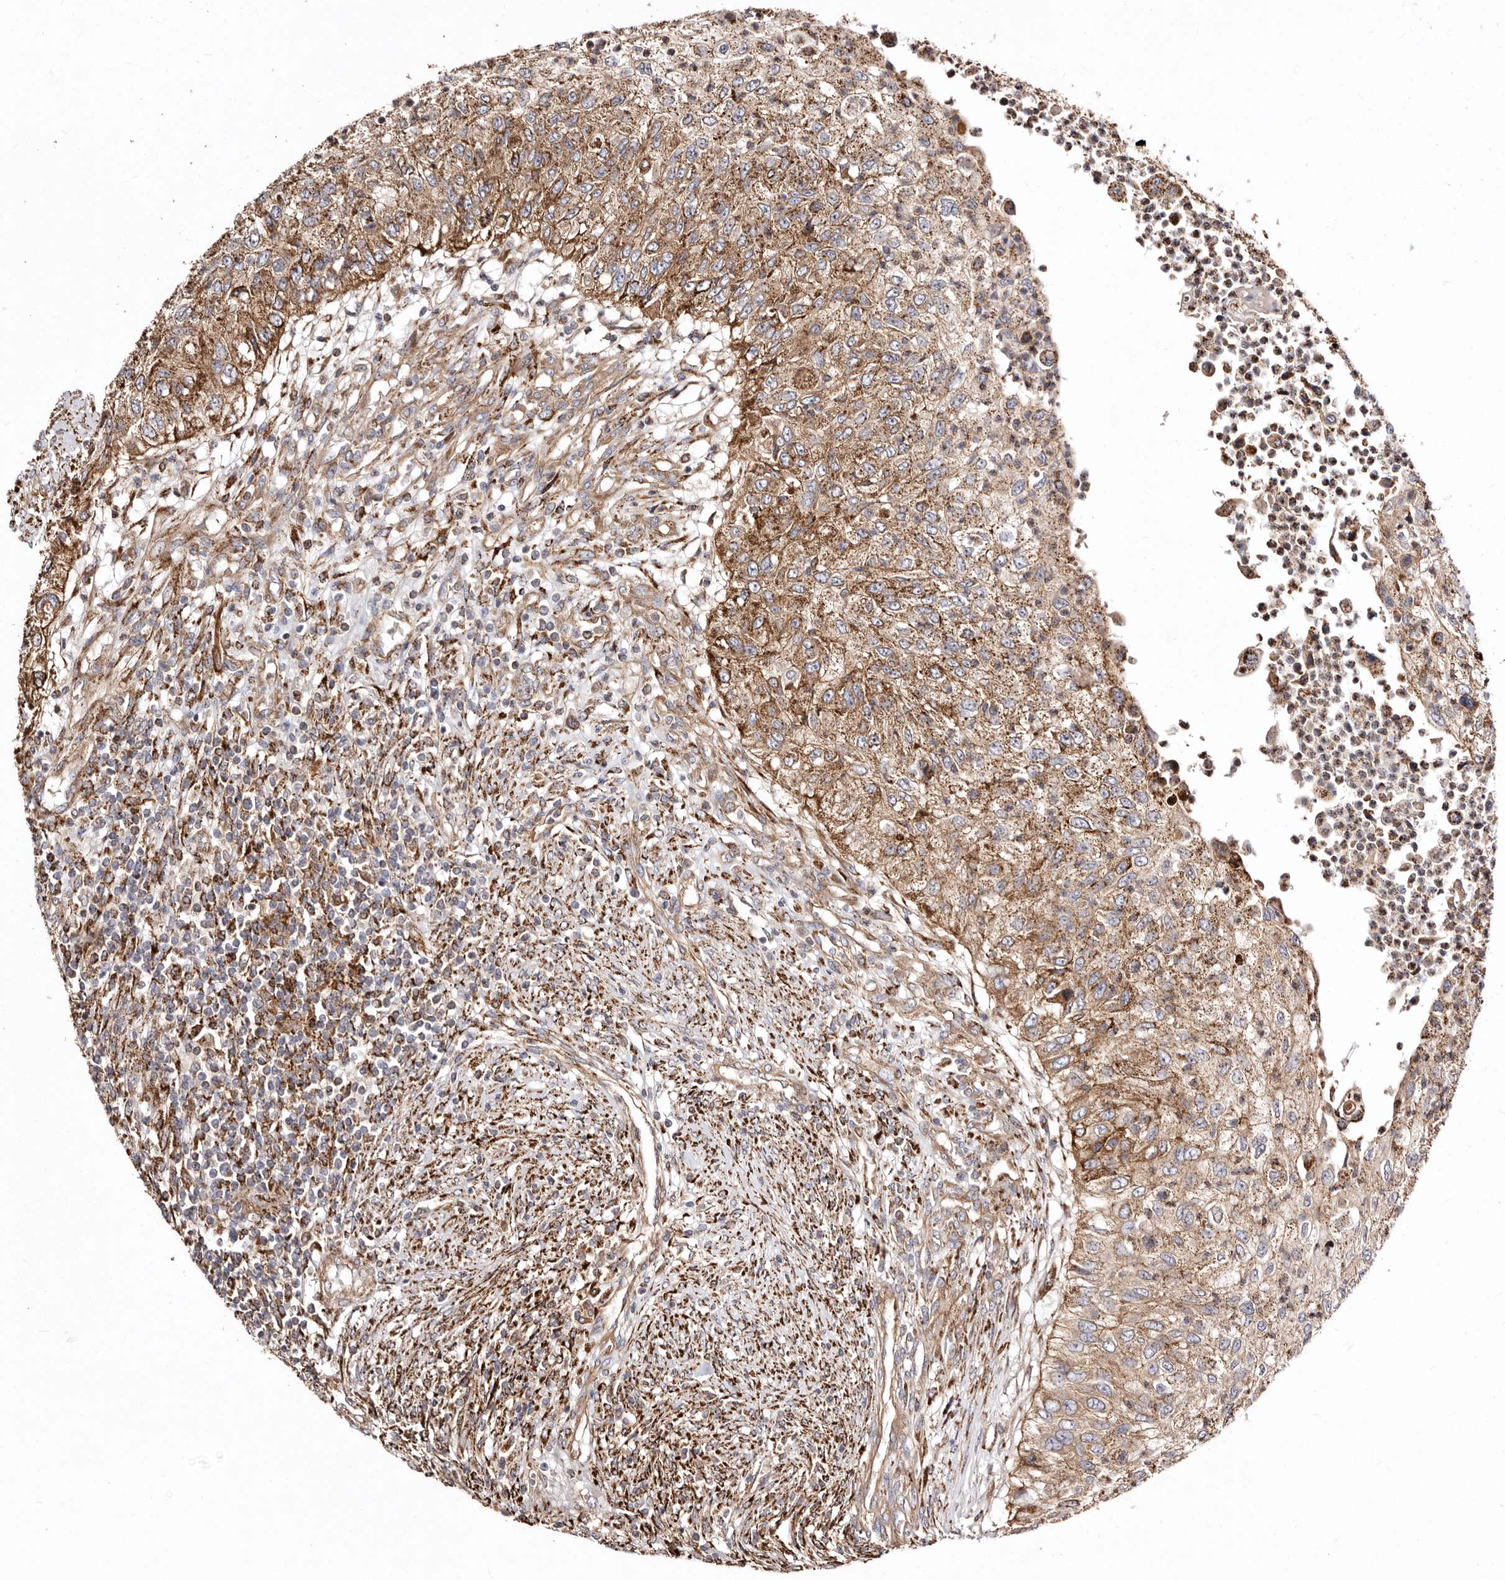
{"staining": {"intensity": "moderate", "quantity": ">75%", "location": "cytoplasmic/membranous"}, "tissue": "urothelial cancer", "cell_type": "Tumor cells", "image_type": "cancer", "snomed": [{"axis": "morphology", "description": "Urothelial carcinoma, High grade"}, {"axis": "topography", "description": "Urinary bladder"}], "caption": "Tumor cells demonstrate medium levels of moderate cytoplasmic/membranous staining in approximately >75% of cells in human urothelial carcinoma (high-grade). (DAB (3,3'-diaminobenzidine) IHC with brightfield microscopy, high magnification).", "gene": "LUZP1", "patient": {"sex": "female", "age": 60}}